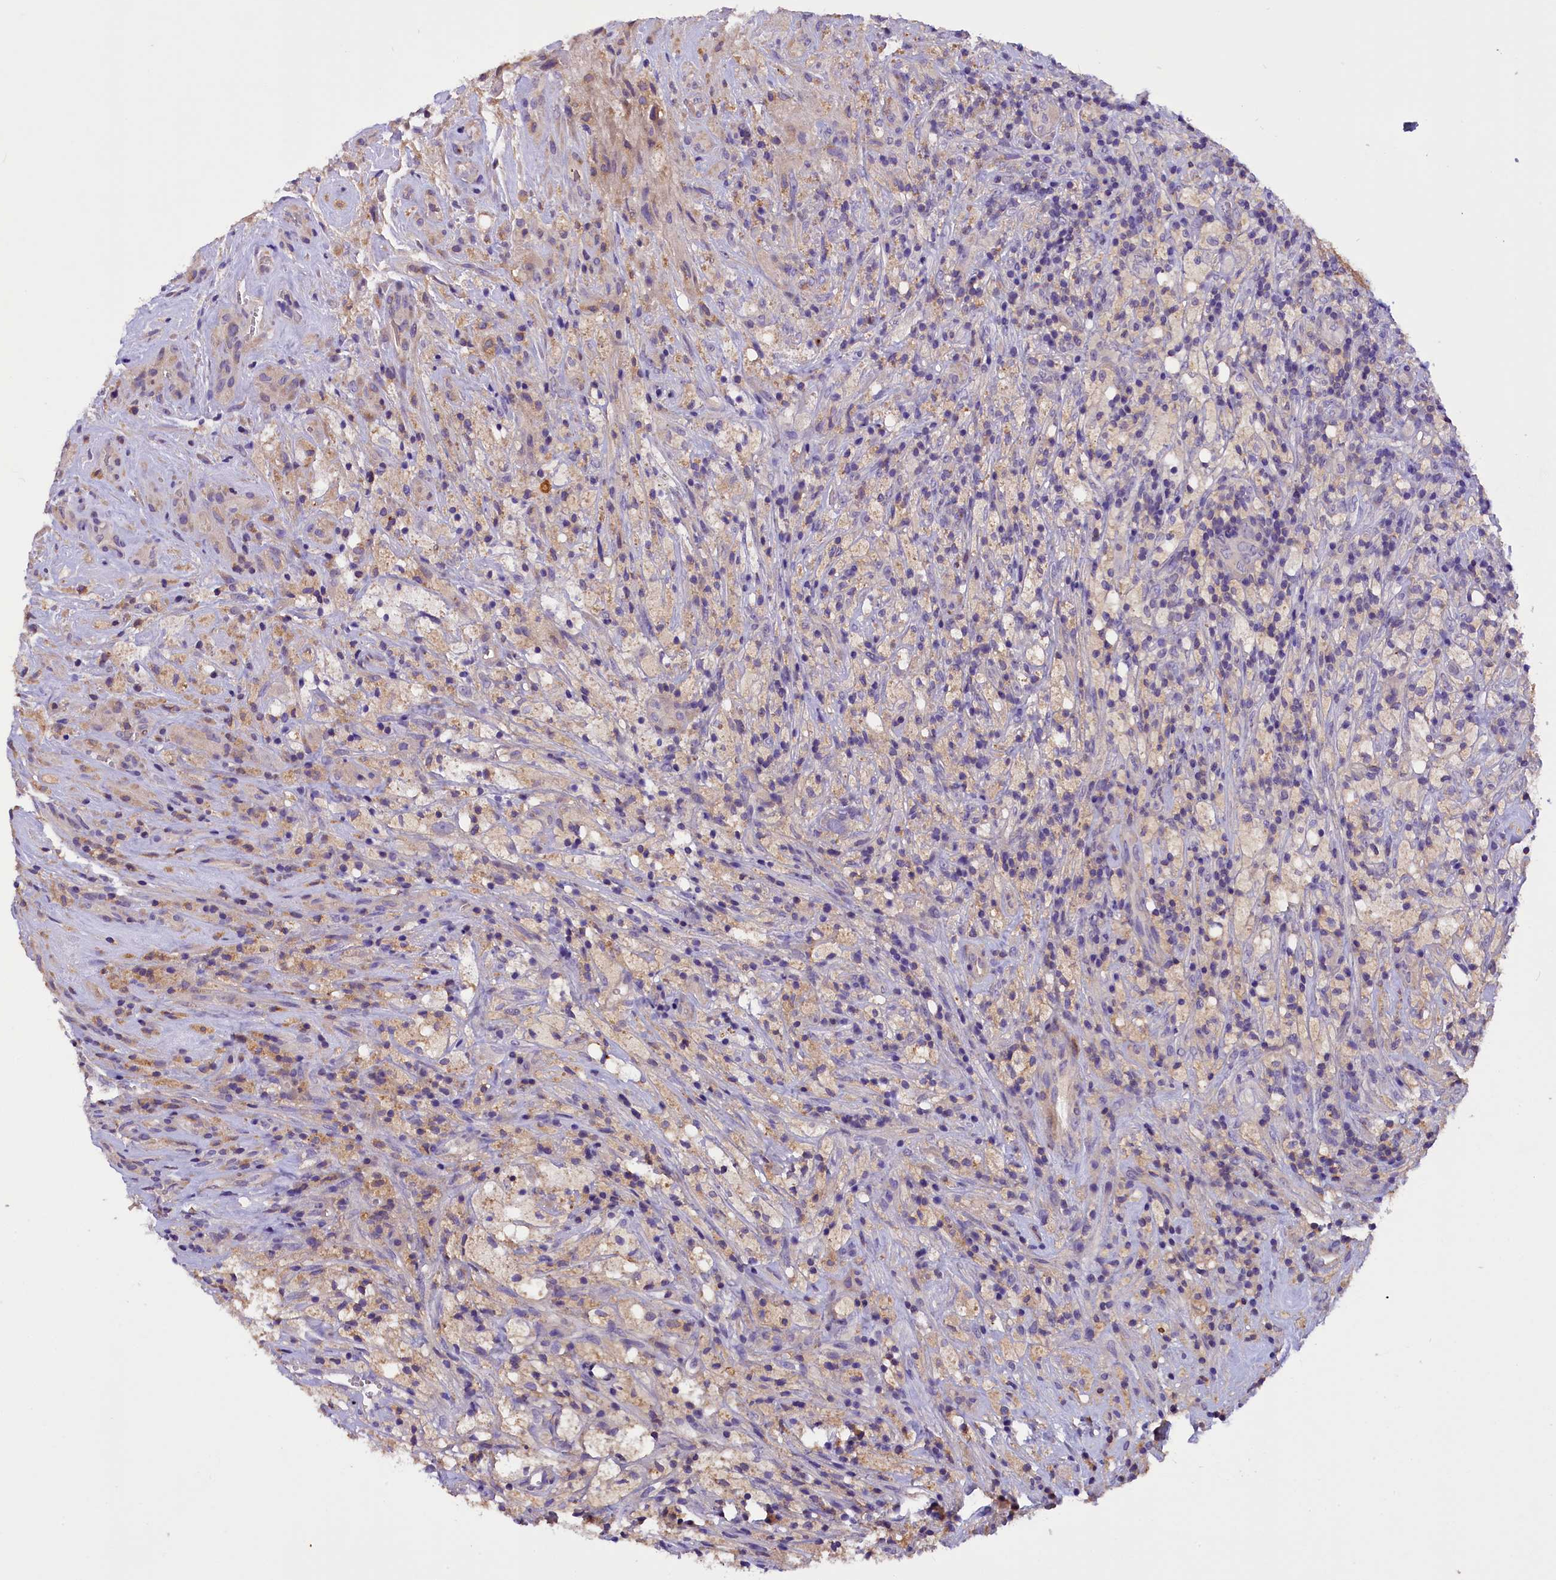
{"staining": {"intensity": "negative", "quantity": "none", "location": "none"}, "tissue": "glioma", "cell_type": "Tumor cells", "image_type": "cancer", "snomed": [{"axis": "morphology", "description": "Glioma, malignant, High grade"}, {"axis": "topography", "description": "Brain"}], "caption": "IHC micrograph of human high-grade glioma (malignant) stained for a protein (brown), which reveals no staining in tumor cells.", "gene": "AP3B2", "patient": {"sex": "male", "age": 69}}